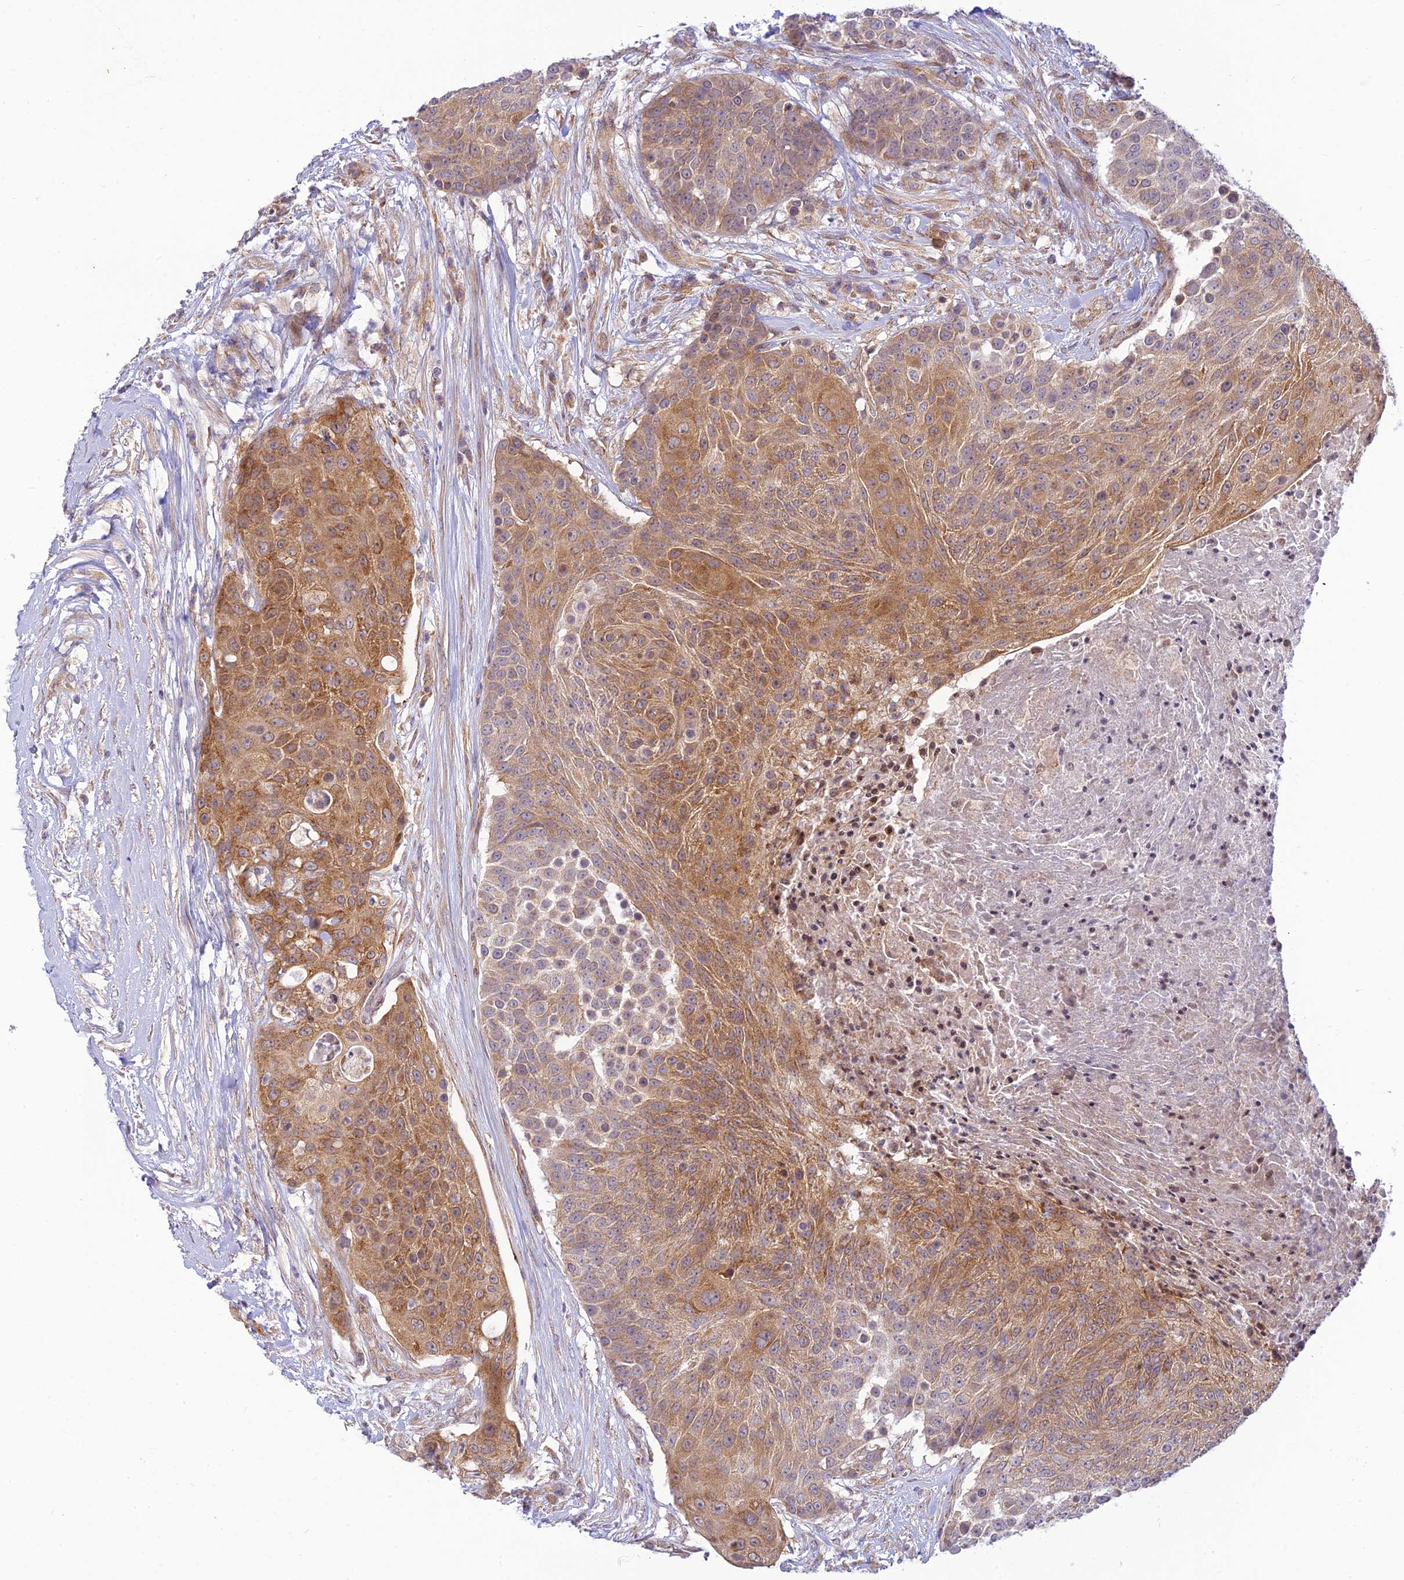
{"staining": {"intensity": "moderate", "quantity": ">75%", "location": "cytoplasmic/membranous"}, "tissue": "urothelial cancer", "cell_type": "Tumor cells", "image_type": "cancer", "snomed": [{"axis": "morphology", "description": "Urothelial carcinoma, High grade"}, {"axis": "topography", "description": "Urinary bladder"}], "caption": "DAB (3,3'-diaminobenzidine) immunohistochemical staining of urothelial cancer reveals moderate cytoplasmic/membranous protein expression in approximately >75% of tumor cells.", "gene": "HOOK2", "patient": {"sex": "female", "age": 63}}